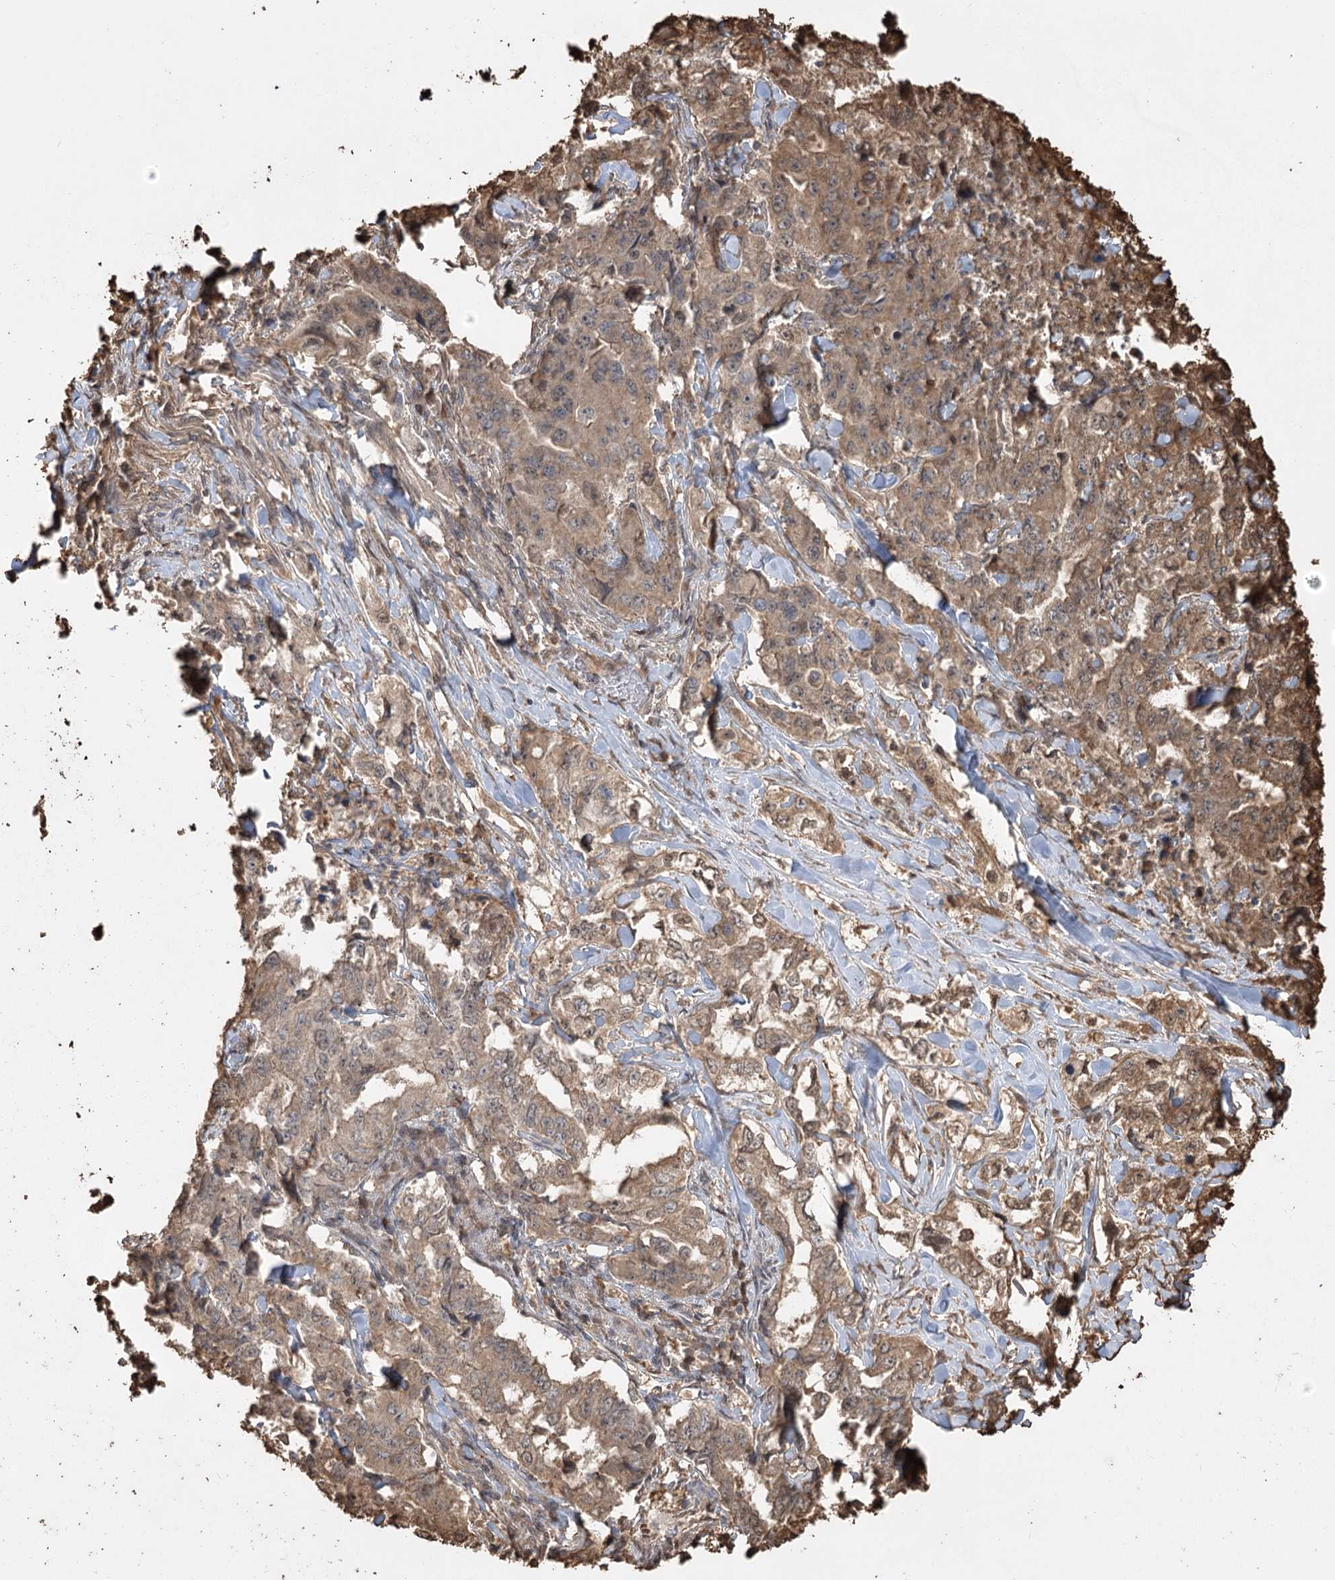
{"staining": {"intensity": "moderate", "quantity": ">75%", "location": "cytoplasmic/membranous"}, "tissue": "lung cancer", "cell_type": "Tumor cells", "image_type": "cancer", "snomed": [{"axis": "morphology", "description": "Adenocarcinoma, NOS"}, {"axis": "topography", "description": "Lung"}], "caption": "Lung cancer (adenocarcinoma) stained with IHC shows moderate cytoplasmic/membranous staining in approximately >75% of tumor cells. (DAB IHC, brown staining for protein, blue staining for nuclei).", "gene": "PLCH1", "patient": {"sex": "female", "age": 51}}